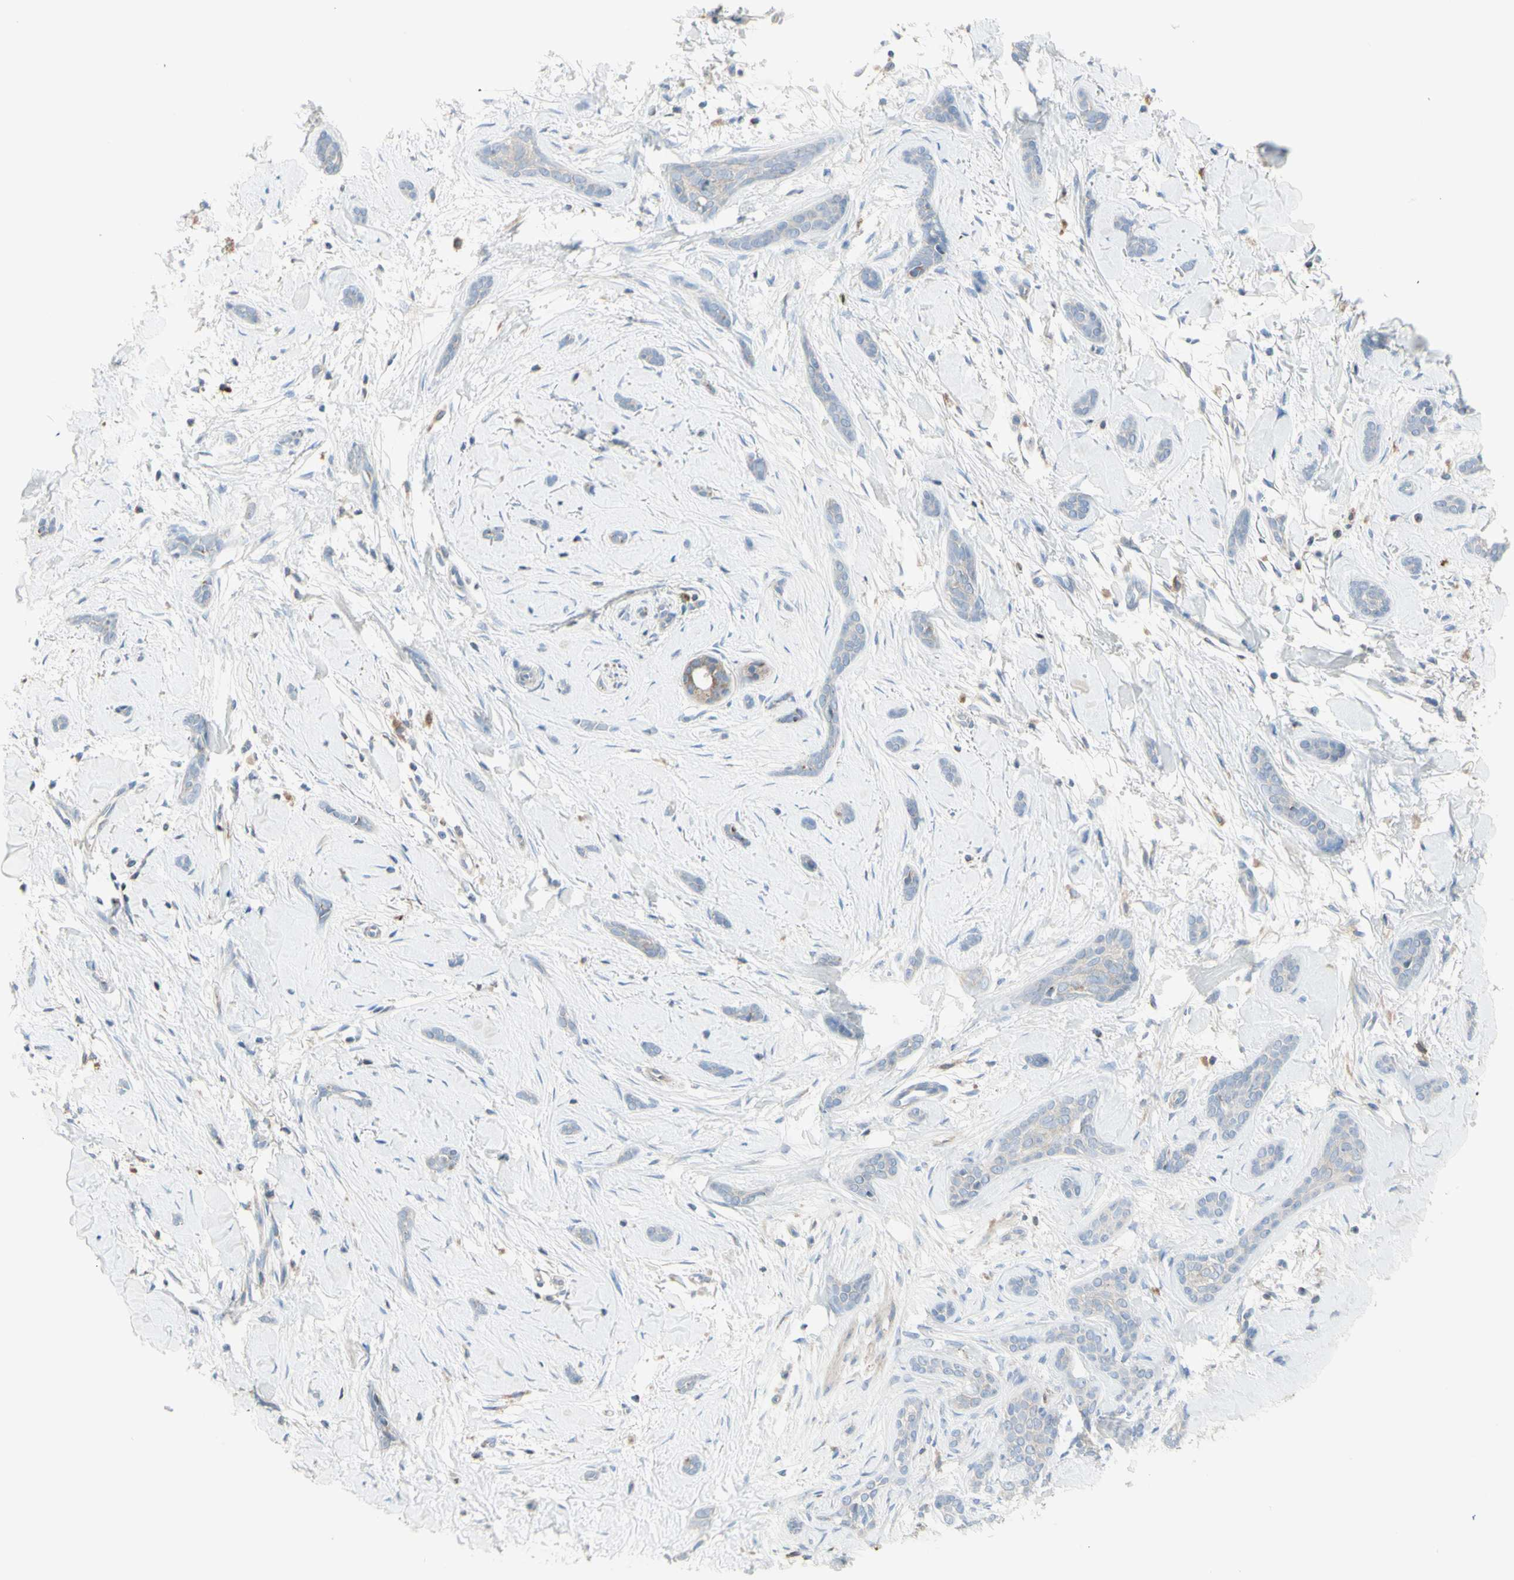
{"staining": {"intensity": "weak", "quantity": "<25%", "location": "cytoplasmic/membranous"}, "tissue": "skin cancer", "cell_type": "Tumor cells", "image_type": "cancer", "snomed": [{"axis": "morphology", "description": "Basal cell carcinoma"}, {"axis": "morphology", "description": "Adnexal tumor, benign"}, {"axis": "topography", "description": "Skin"}], "caption": "DAB (3,3'-diaminobenzidine) immunohistochemical staining of human skin benign adnexal tumor shows no significant staining in tumor cells.", "gene": "CNTNAP1", "patient": {"sex": "female", "age": 42}}